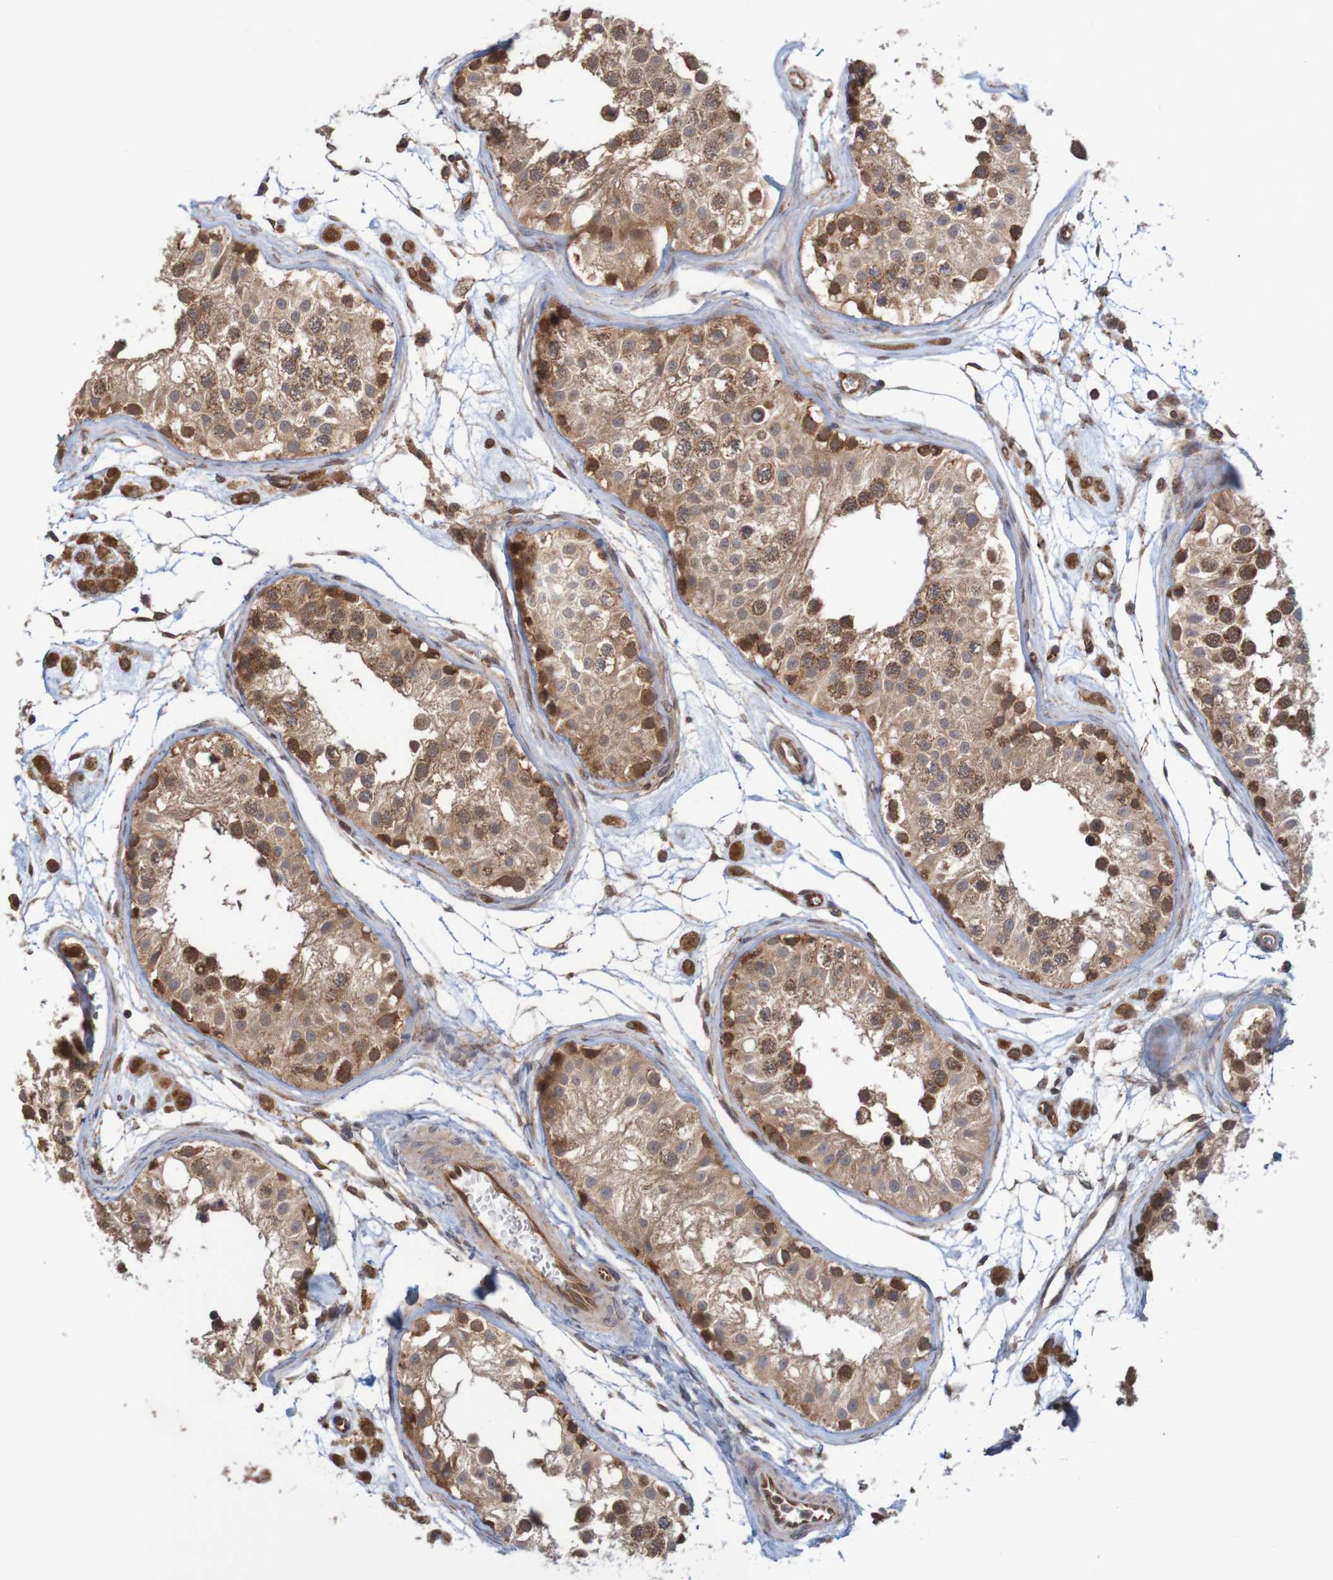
{"staining": {"intensity": "moderate", "quantity": ">75%", "location": "cytoplasmic/membranous"}, "tissue": "testis", "cell_type": "Cells in seminiferous ducts", "image_type": "normal", "snomed": [{"axis": "morphology", "description": "Normal tissue, NOS"}, {"axis": "morphology", "description": "Adenocarcinoma, metastatic, NOS"}, {"axis": "topography", "description": "Testis"}], "caption": "The immunohistochemical stain shows moderate cytoplasmic/membranous positivity in cells in seminiferous ducts of unremarkable testis. The protein of interest is shown in brown color, while the nuclei are stained blue.", "gene": "MRPL52", "patient": {"sex": "male", "age": 26}}